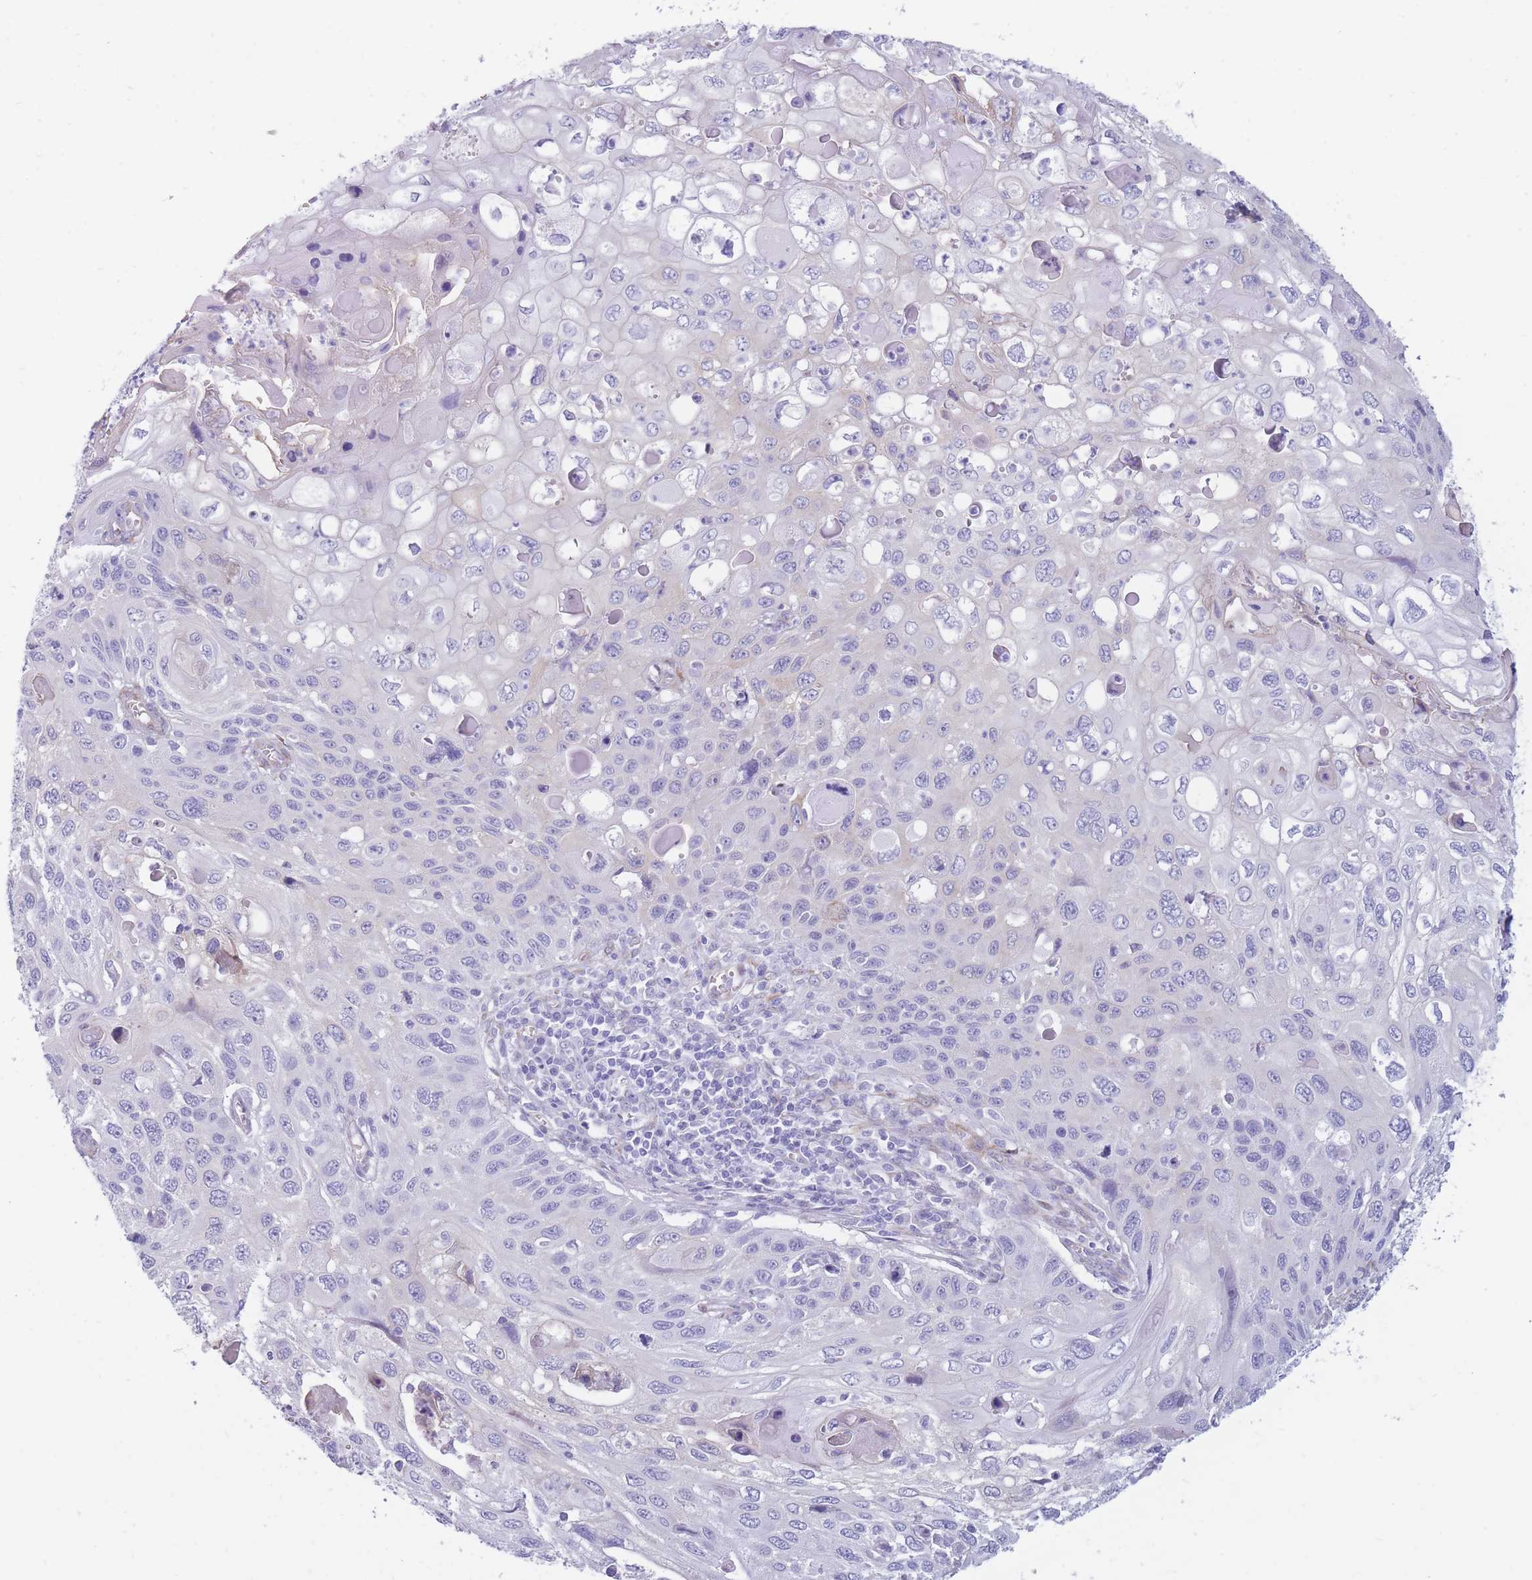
{"staining": {"intensity": "negative", "quantity": "none", "location": "none"}, "tissue": "cervical cancer", "cell_type": "Tumor cells", "image_type": "cancer", "snomed": [{"axis": "morphology", "description": "Squamous cell carcinoma, NOS"}, {"axis": "topography", "description": "Cervix"}], "caption": "The image reveals no staining of tumor cells in cervical squamous cell carcinoma. (Immunohistochemistry, brightfield microscopy, high magnification).", "gene": "MTSS2", "patient": {"sex": "female", "age": 70}}